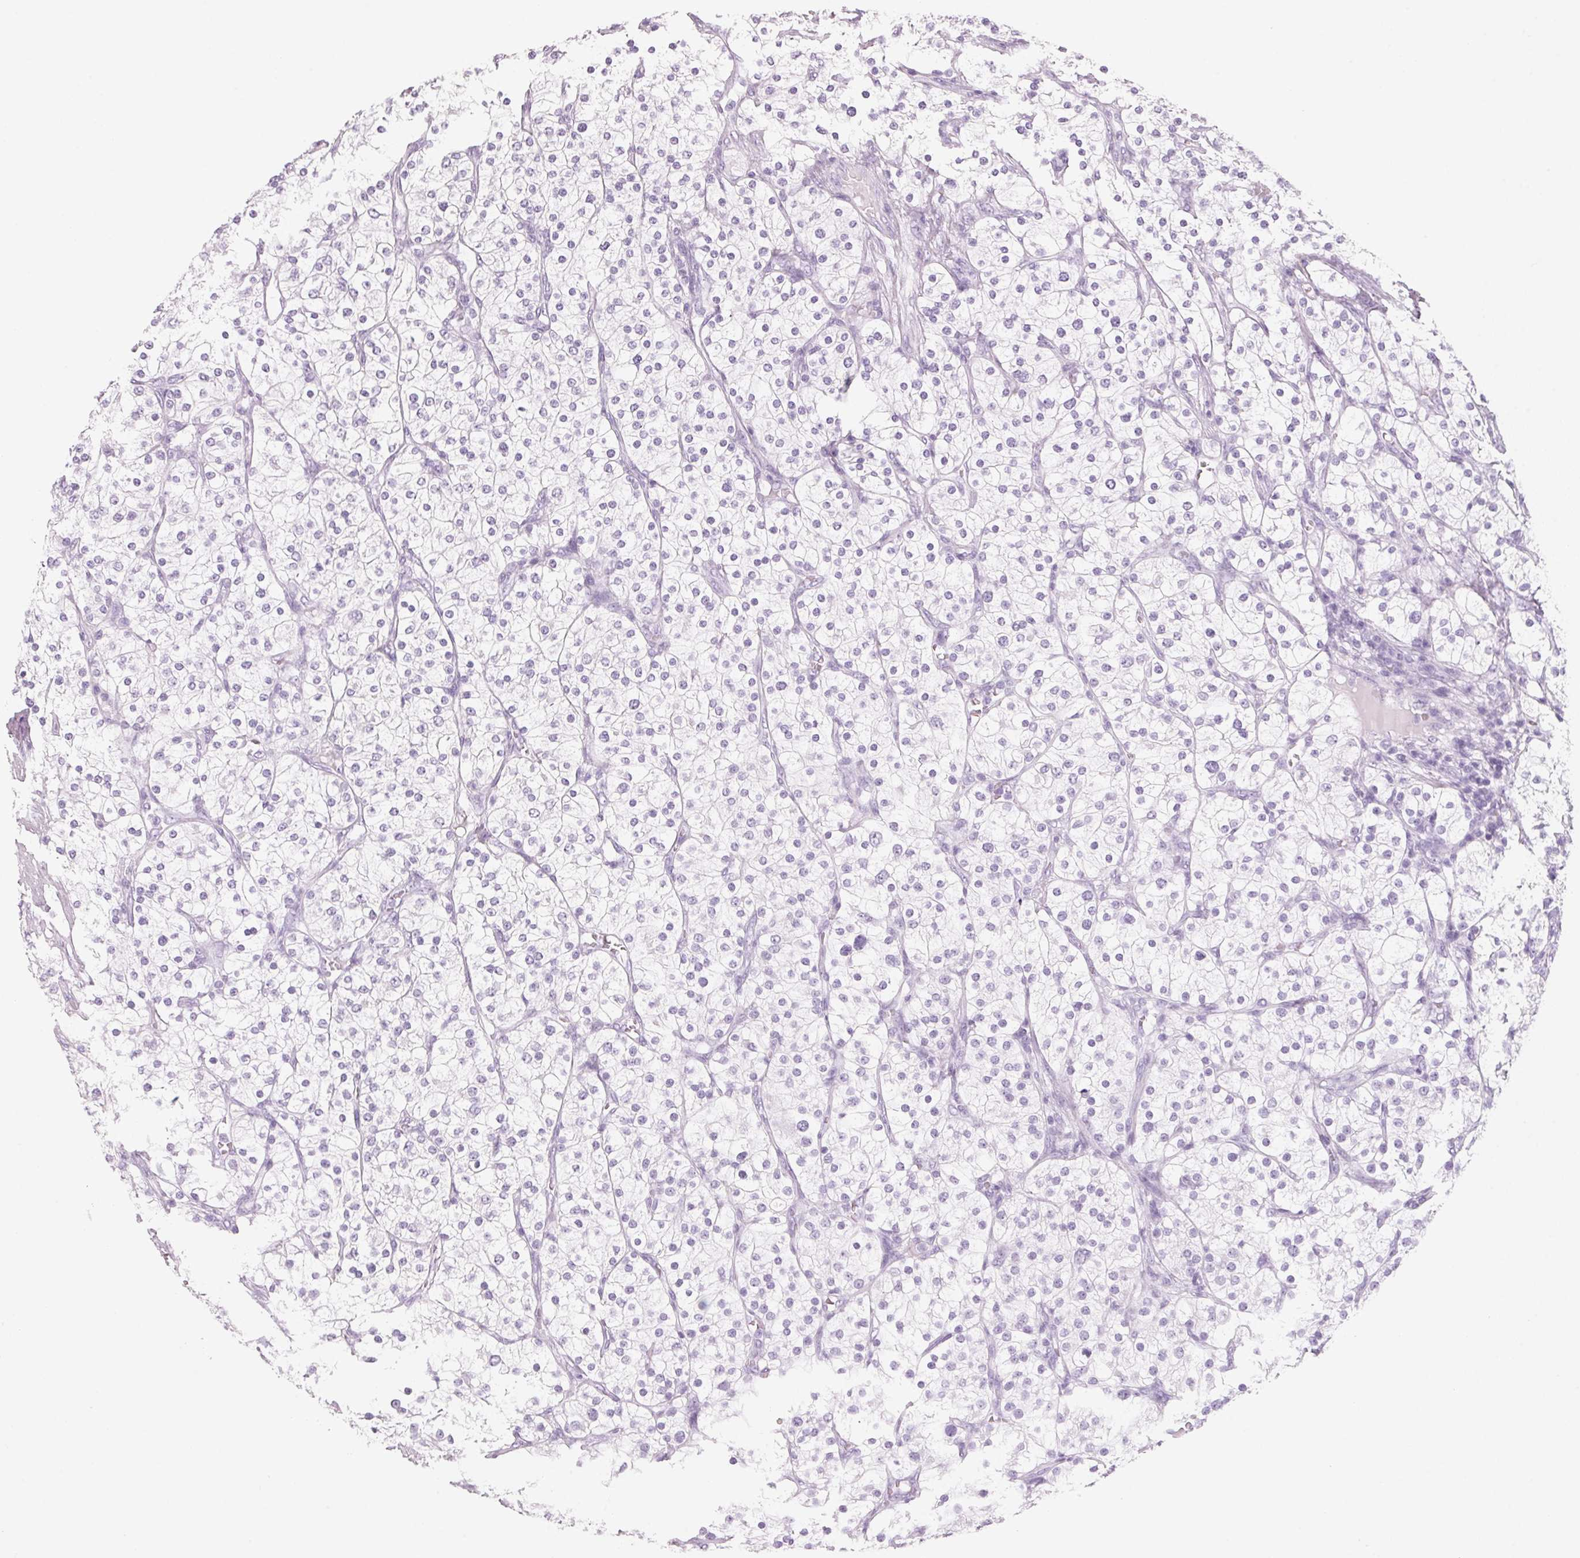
{"staining": {"intensity": "negative", "quantity": "none", "location": "none"}, "tissue": "renal cancer", "cell_type": "Tumor cells", "image_type": "cancer", "snomed": [{"axis": "morphology", "description": "Adenocarcinoma, NOS"}, {"axis": "topography", "description": "Kidney"}], "caption": "This is an immunohistochemistry histopathology image of renal cancer. There is no expression in tumor cells.", "gene": "ADAM20", "patient": {"sex": "male", "age": 80}}